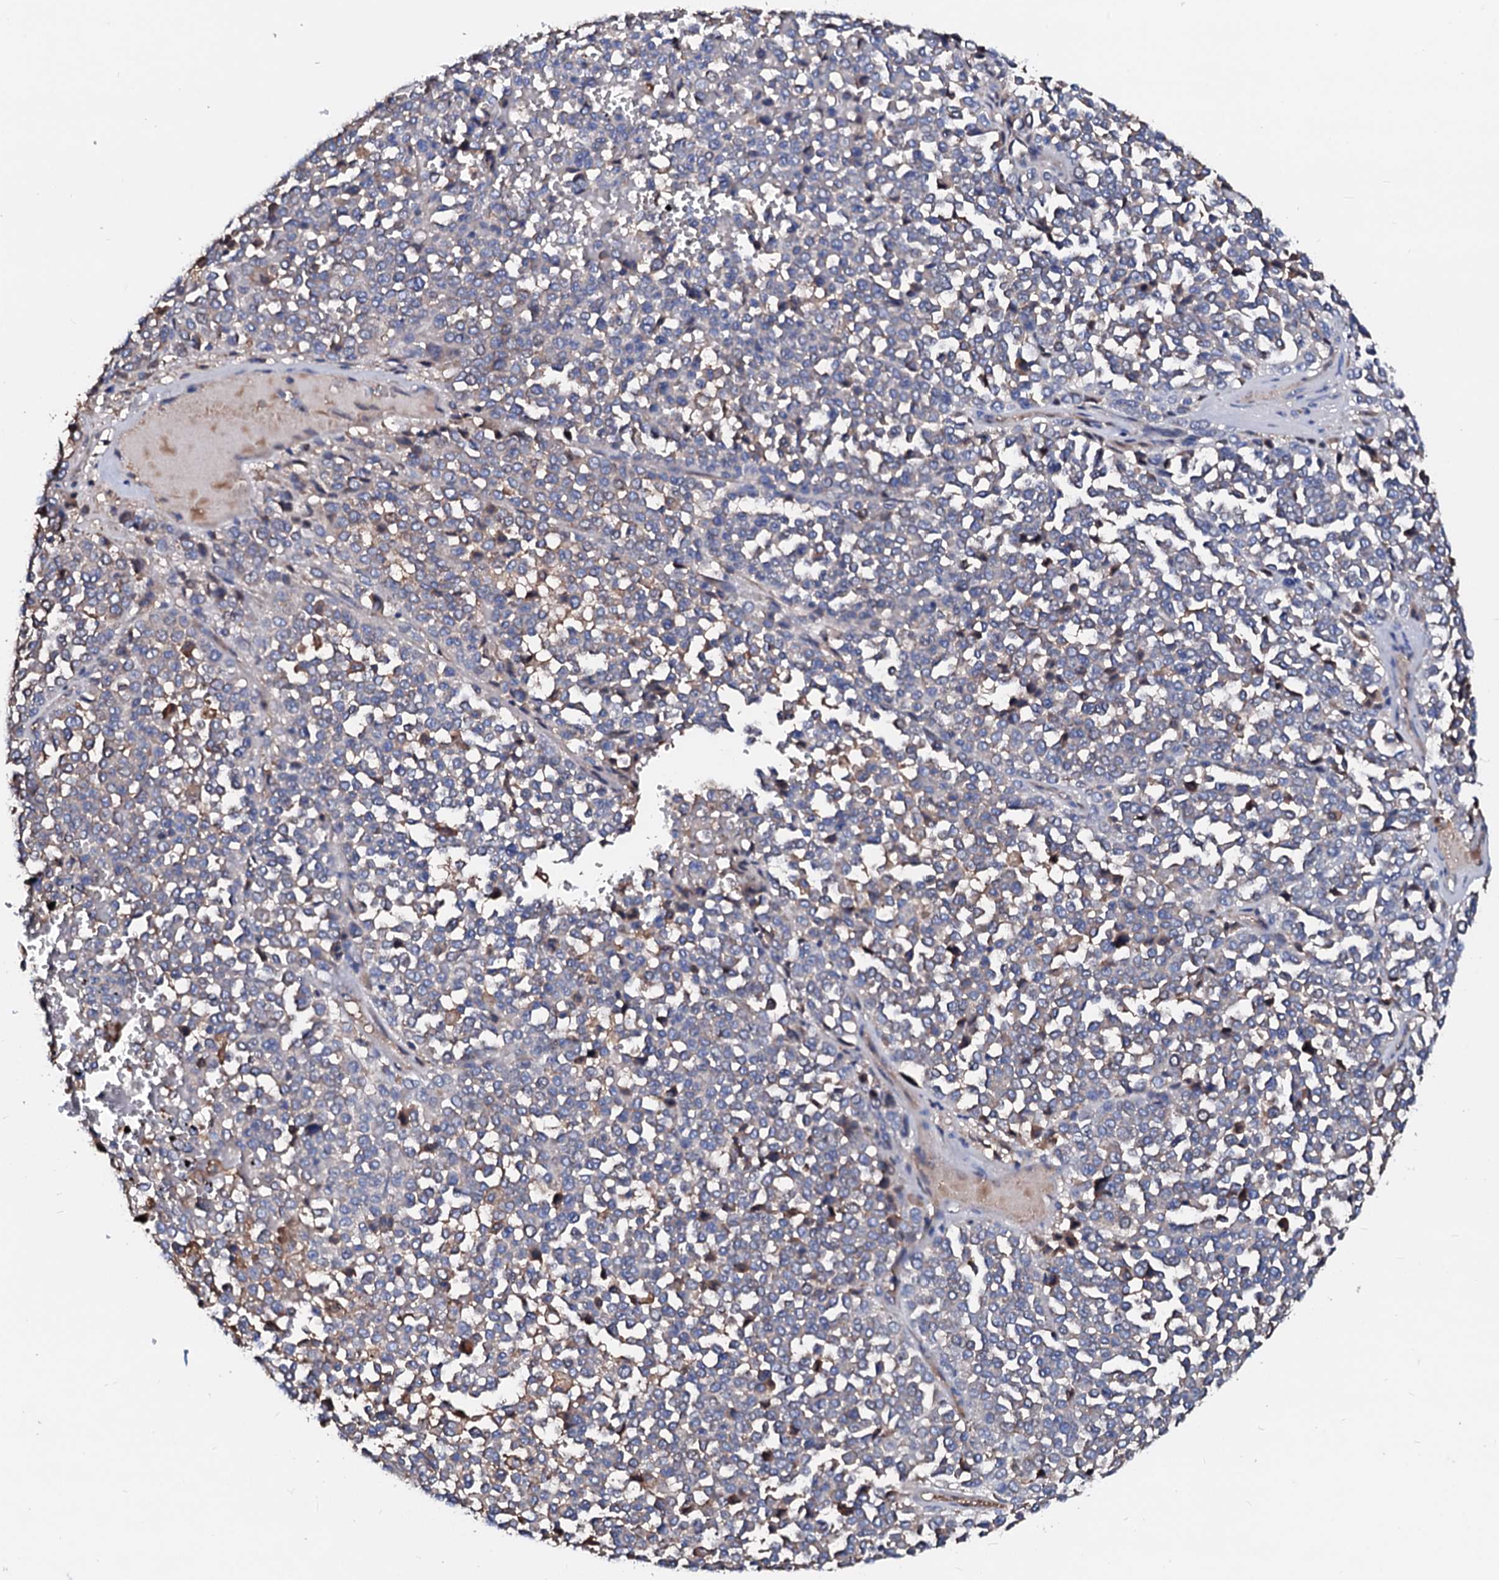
{"staining": {"intensity": "weak", "quantity": "<25%", "location": "cytoplasmic/membranous"}, "tissue": "melanoma", "cell_type": "Tumor cells", "image_type": "cancer", "snomed": [{"axis": "morphology", "description": "Malignant melanoma, Metastatic site"}, {"axis": "topography", "description": "Pancreas"}], "caption": "Histopathology image shows no significant protein positivity in tumor cells of malignant melanoma (metastatic site). (Brightfield microscopy of DAB (3,3'-diaminobenzidine) IHC at high magnification).", "gene": "CSKMT", "patient": {"sex": "female", "age": 30}}